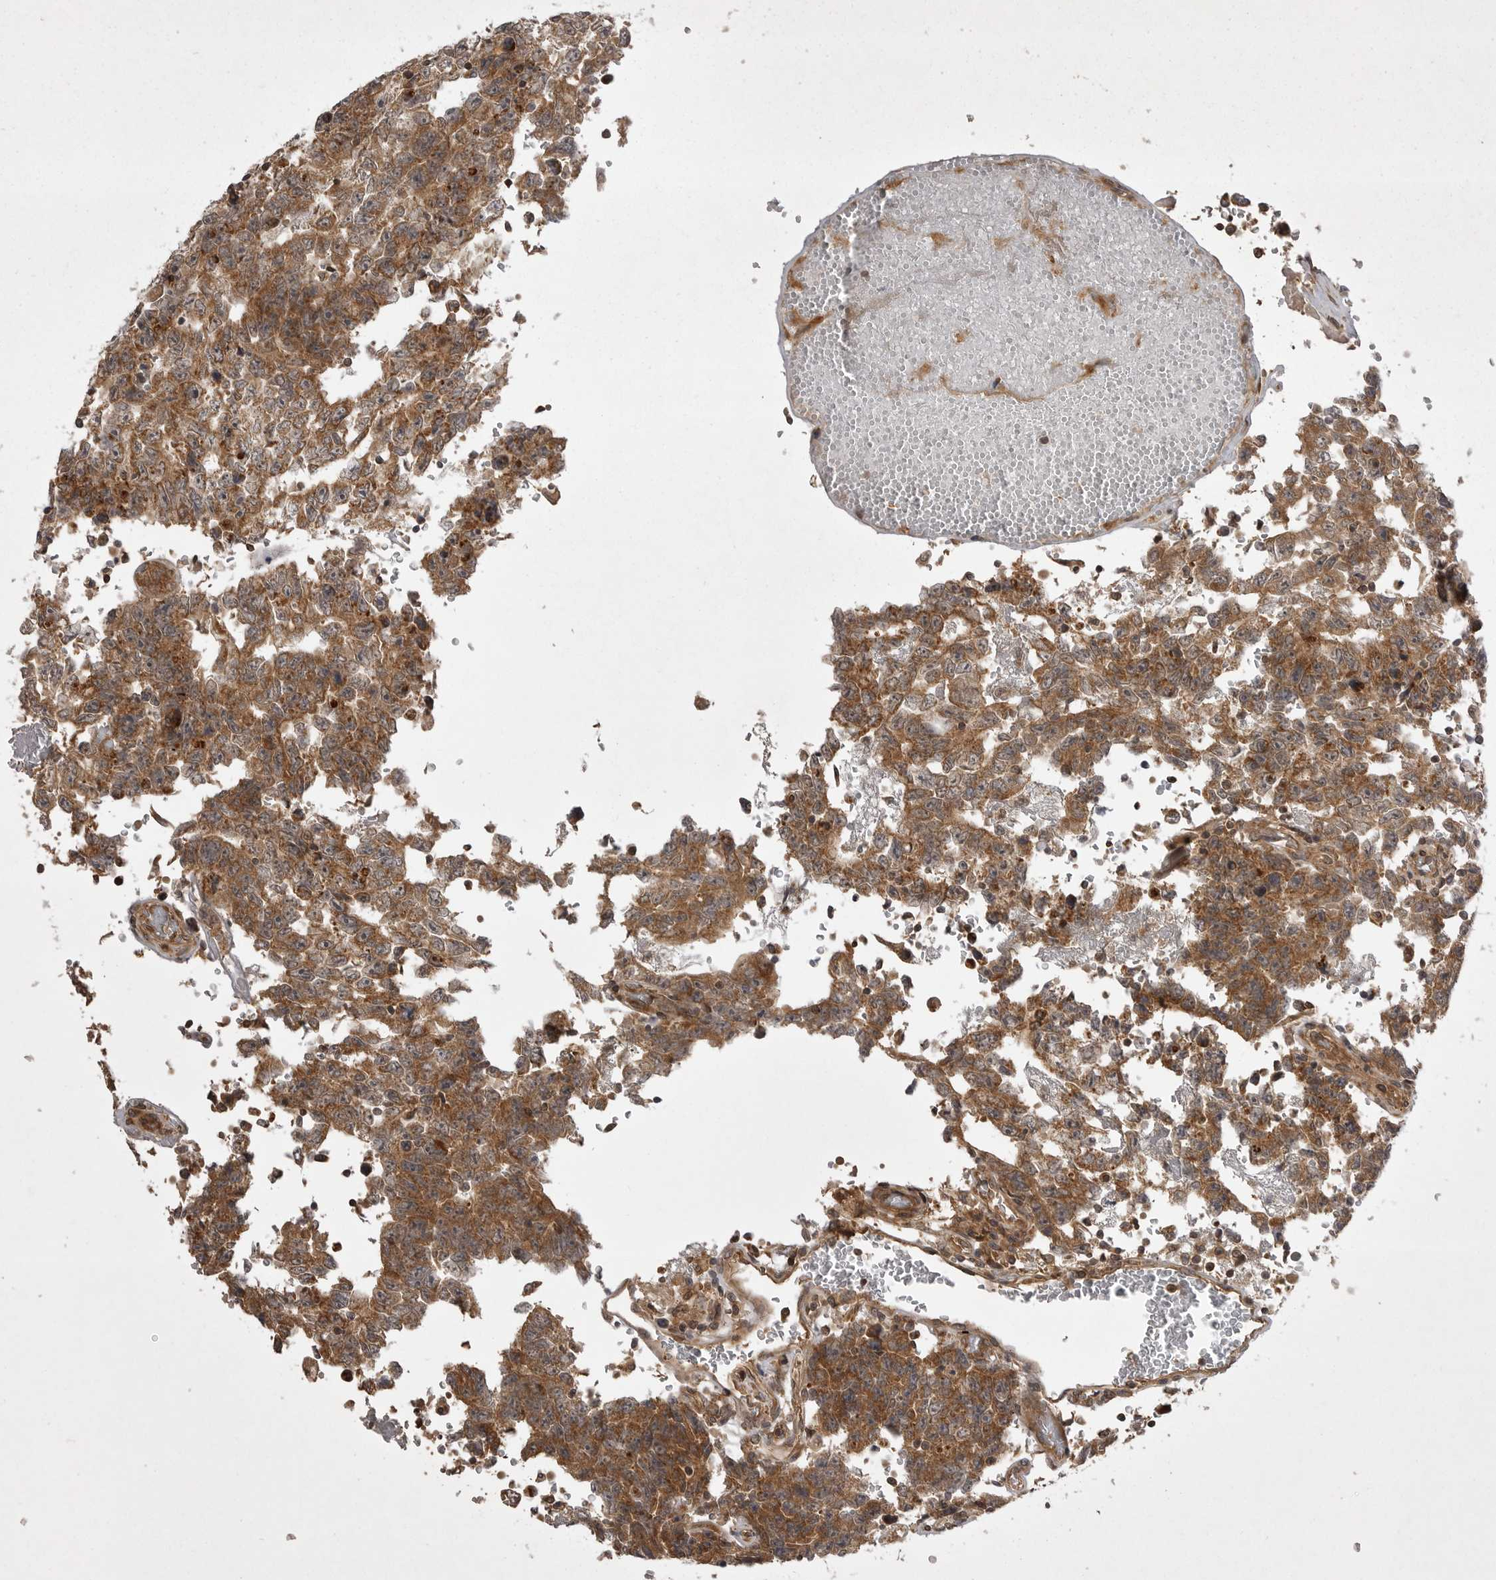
{"staining": {"intensity": "moderate", "quantity": ">75%", "location": "cytoplasmic/membranous"}, "tissue": "testis cancer", "cell_type": "Tumor cells", "image_type": "cancer", "snomed": [{"axis": "morphology", "description": "Carcinoma, Embryonal, NOS"}, {"axis": "topography", "description": "Testis"}], "caption": "High-power microscopy captured an immunohistochemistry (IHC) histopathology image of testis cancer (embryonal carcinoma), revealing moderate cytoplasmic/membranous positivity in approximately >75% of tumor cells. (brown staining indicates protein expression, while blue staining denotes nuclei).", "gene": "STK24", "patient": {"sex": "male", "age": 26}}